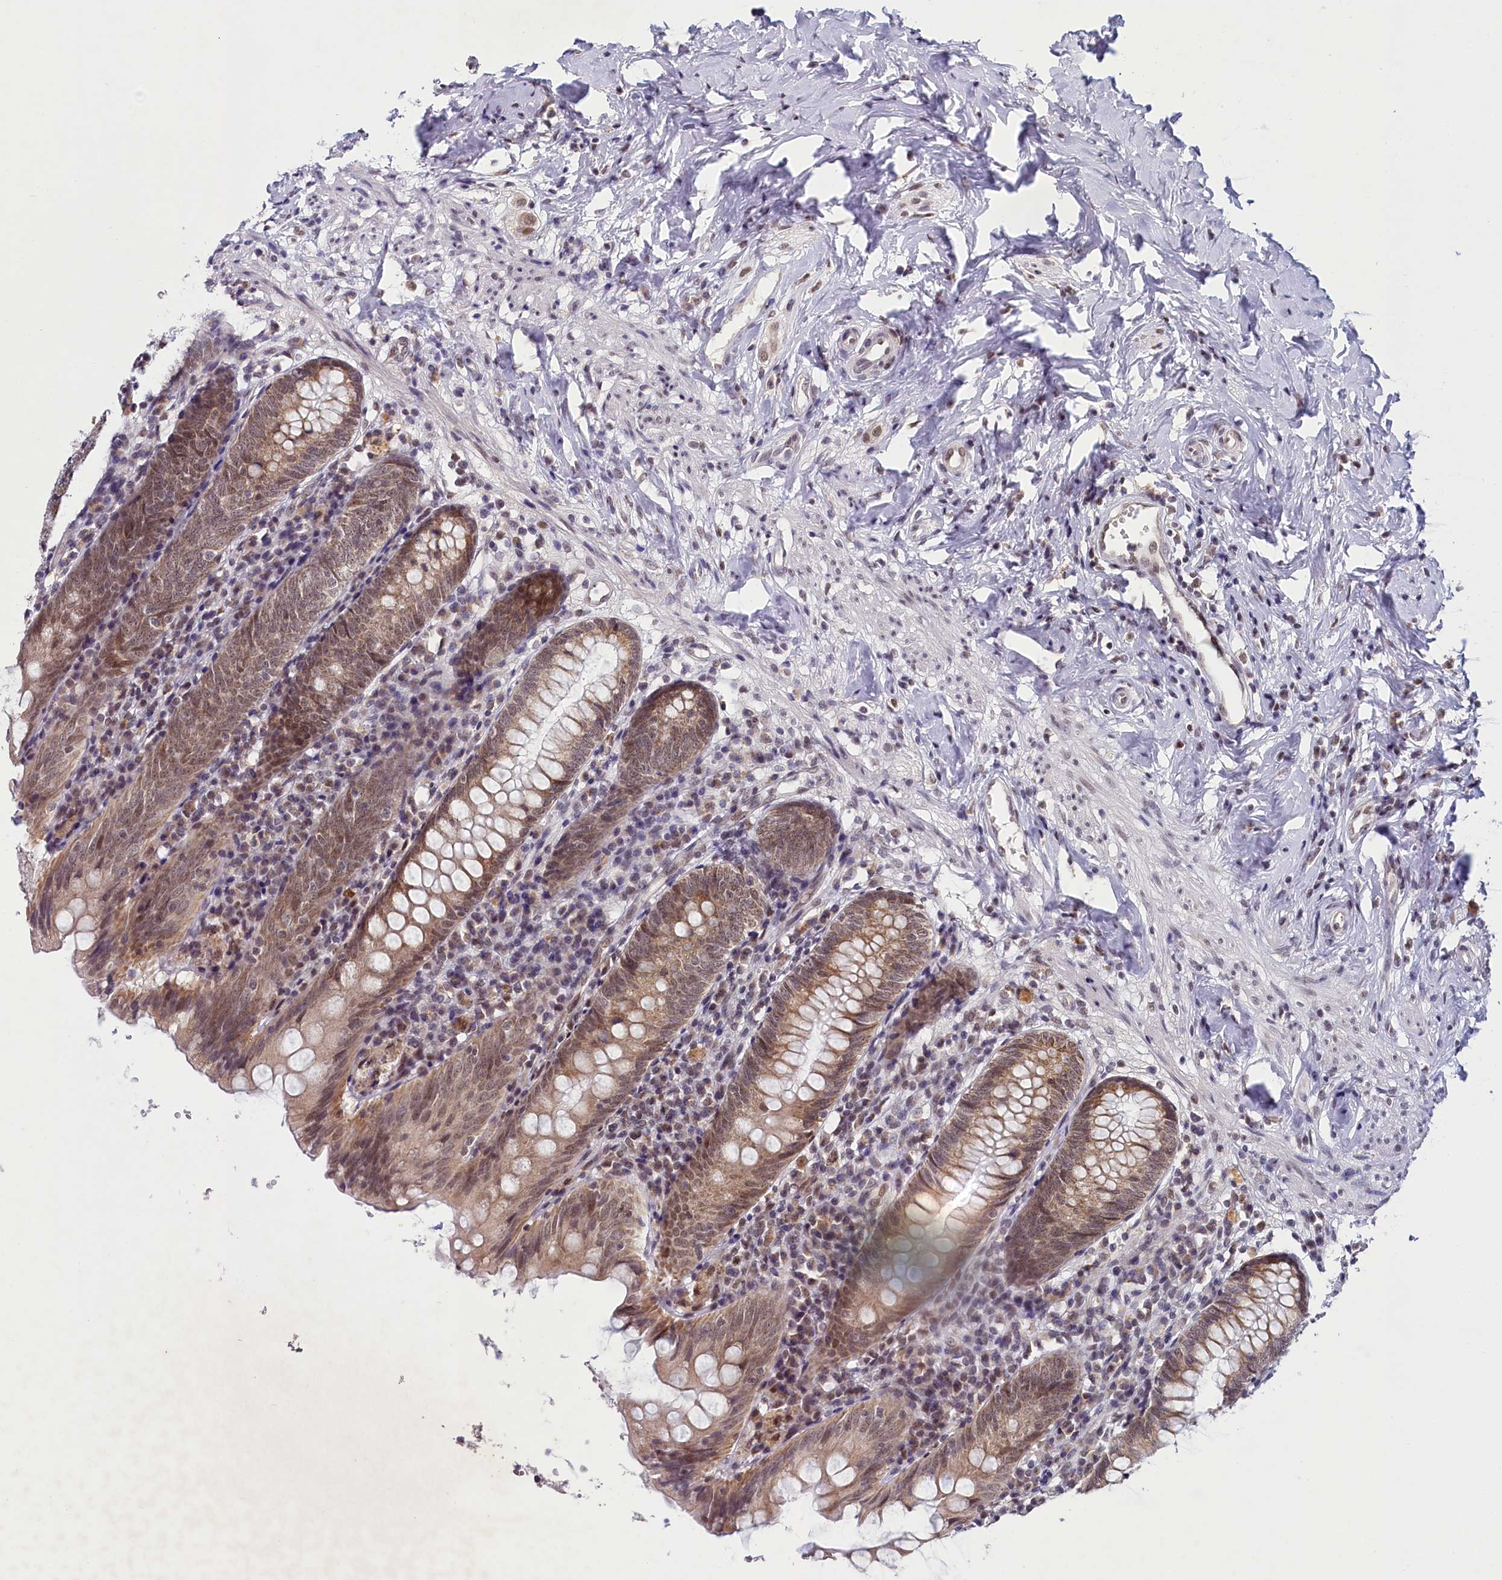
{"staining": {"intensity": "moderate", "quantity": ">75%", "location": "cytoplasmic/membranous,nuclear"}, "tissue": "appendix", "cell_type": "Glandular cells", "image_type": "normal", "snomed": [{"axis": "morphology", "description": "Normal tissue, NOS"}, {"axis": "topography", "description": "Appendix"}], "caption": "This micrograph shows benign appendix stained with IHC to label a protein in brown. The cytoplasmic/membranous,nuclear of glandular cells show moderate positivity for the protein. Nuclei are counter-stained blue.", "gene": "PPHLN1", "patient": {"sex": "female", "age": 54}}